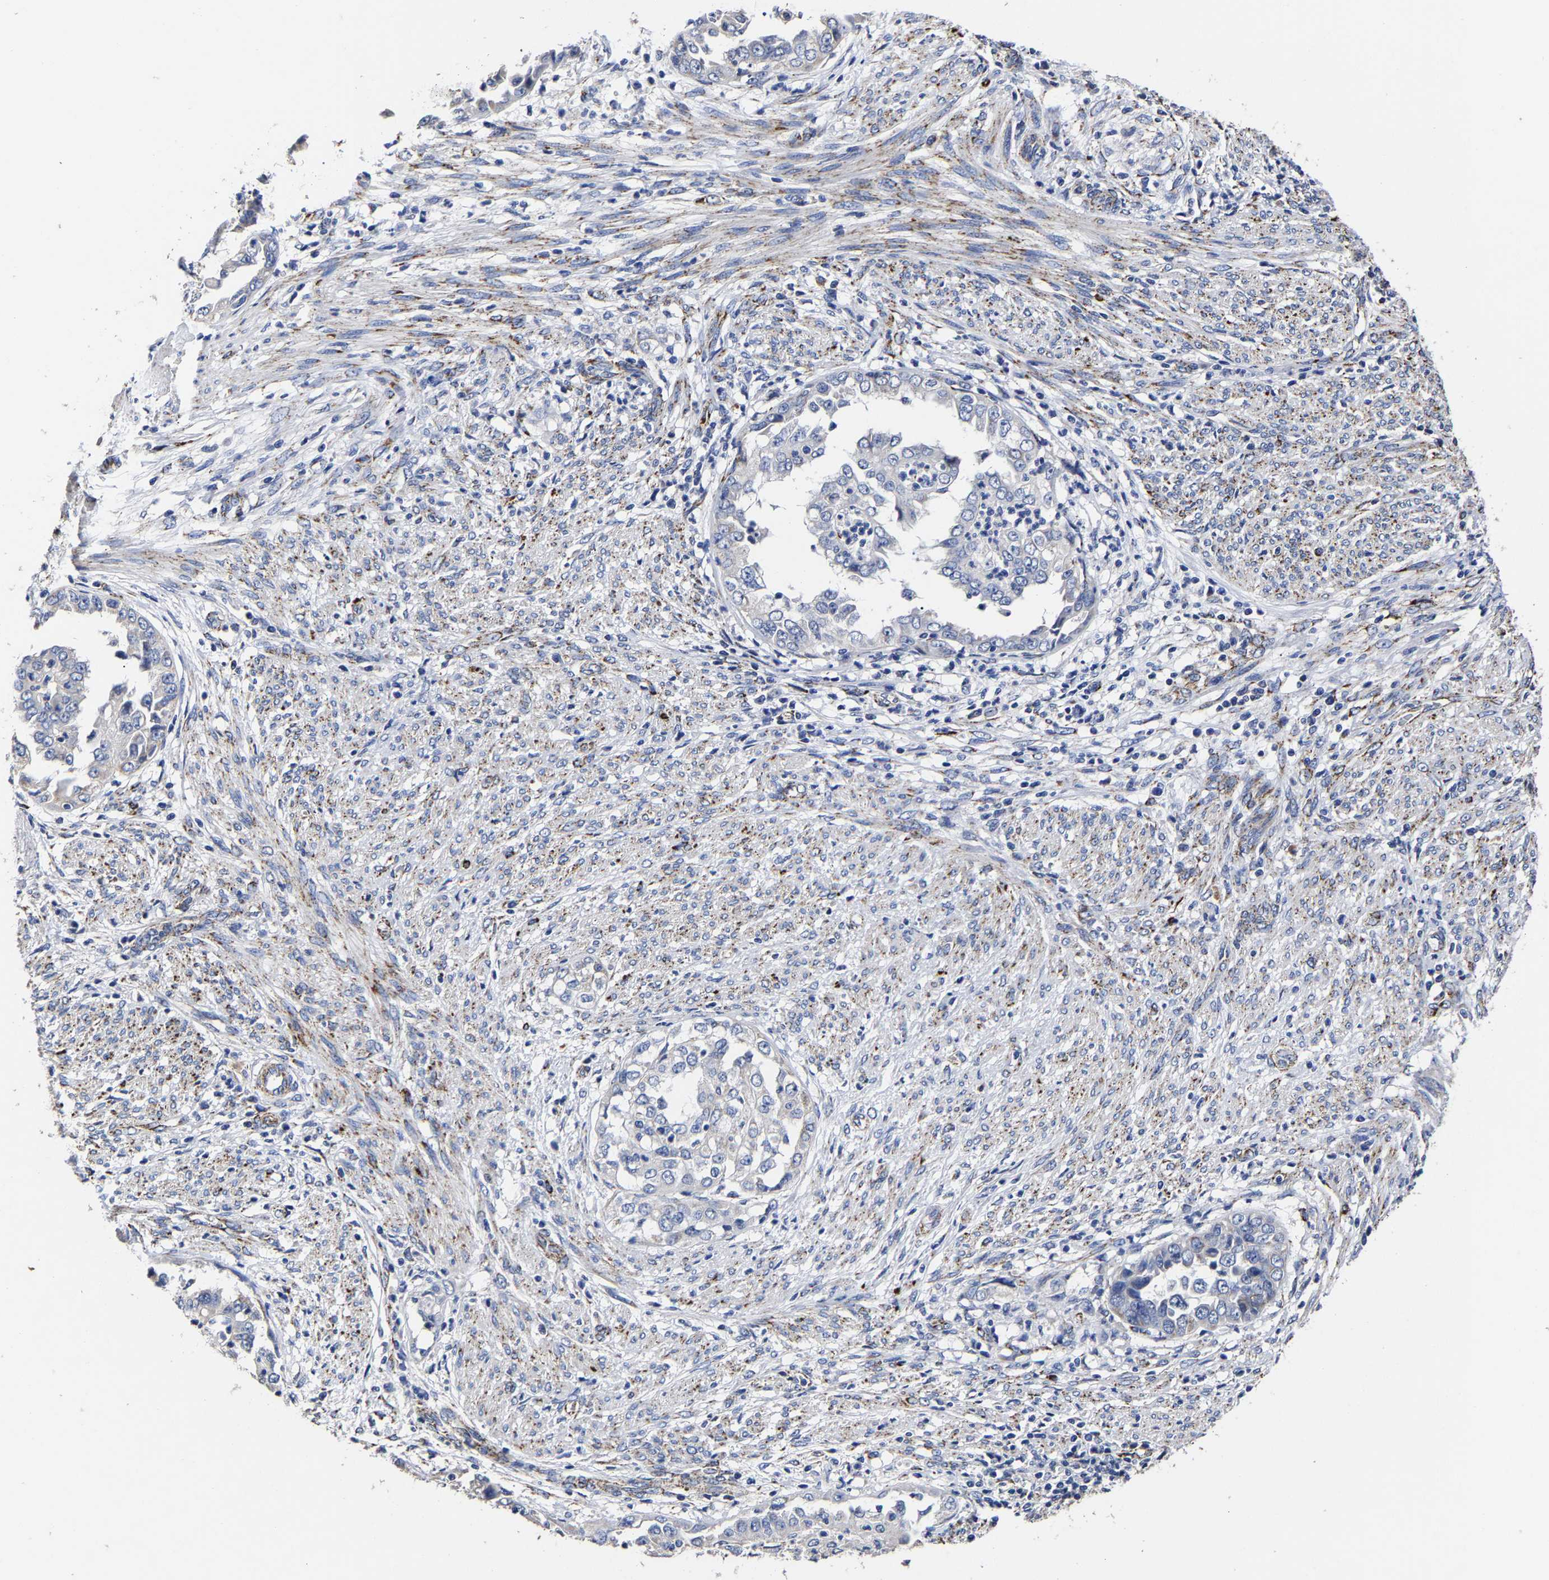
{"staining": {"intensity": "negative", "quantity": "none", "location": "none"}, "tissue": "endometrial cancer", "cell_type": "Tumor cells", "image_type": "cancer", "snomed": [{"axis": "morphology", "description": "Adenocarcinoma, NOS"}, {"axis": "topography", "description": "Endometrium"}], "caption": "Photomicrograph shows no significant protein positivity in tumor cells of endometrial cancer (adenocarcinoma).", "gene": "AASS", "patient": {"sex": "female", "age": 85}}